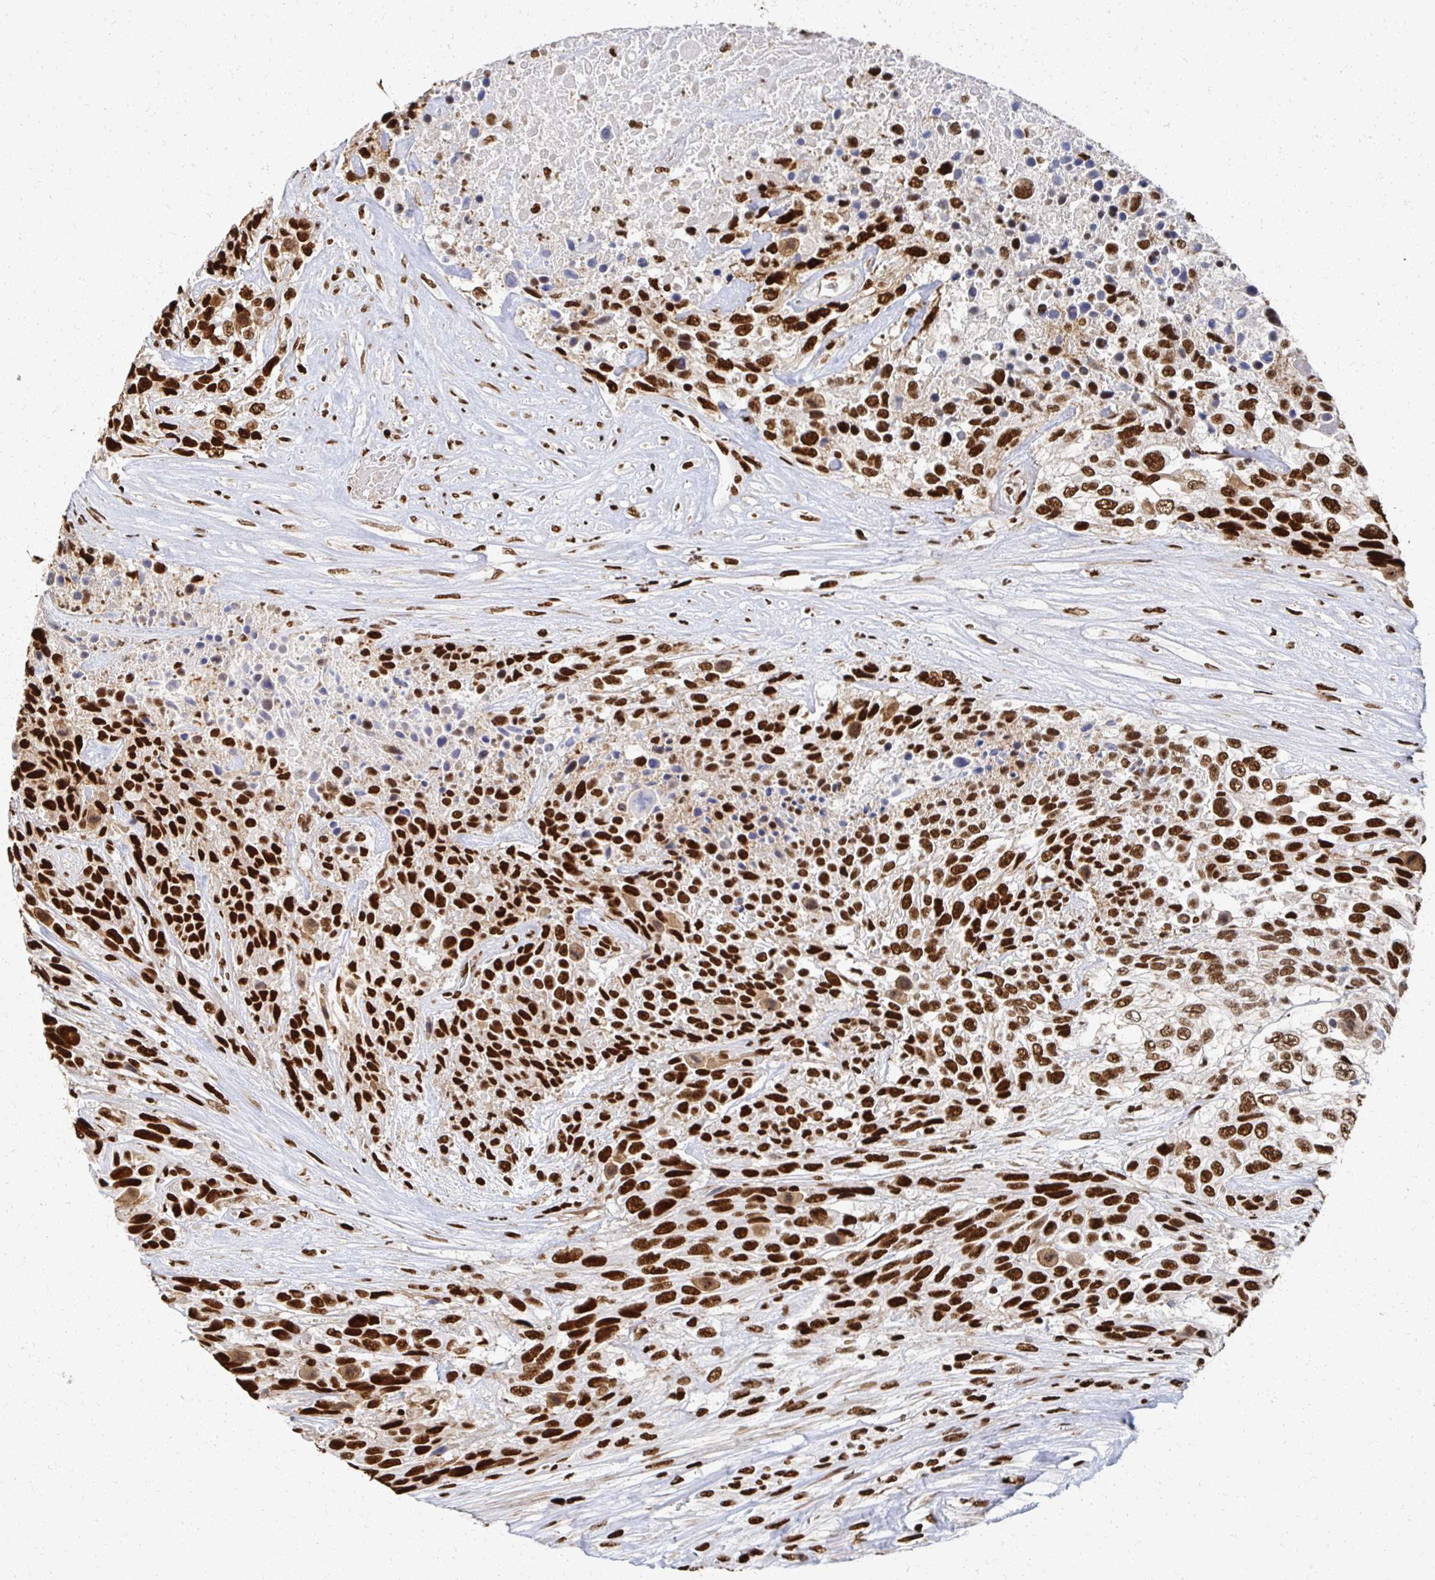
{"staining": {"intensity": "strong", "quantity": ">75%", "location": "nuclear"}, "tissue": "urothelial cancer", "cell_type": "Tumor cells", "image_type": "cancer", "snomed": [{"axis": "morphology", "description": "Urothelial carcinoma, High grade"}, {"axis": "topography", "description": "Urinary bladder"}], "caption": "This micrograph exhibits urothelial carcinoma (high-grade) stained with immunohistochemistry to label a protein in brown. The nuclear of tumor cells show strong positivity for the protein. Nuclei are counter-stained blue.", "gene": "RBBP7", "patient": {"sex": "female", "age": 70}}